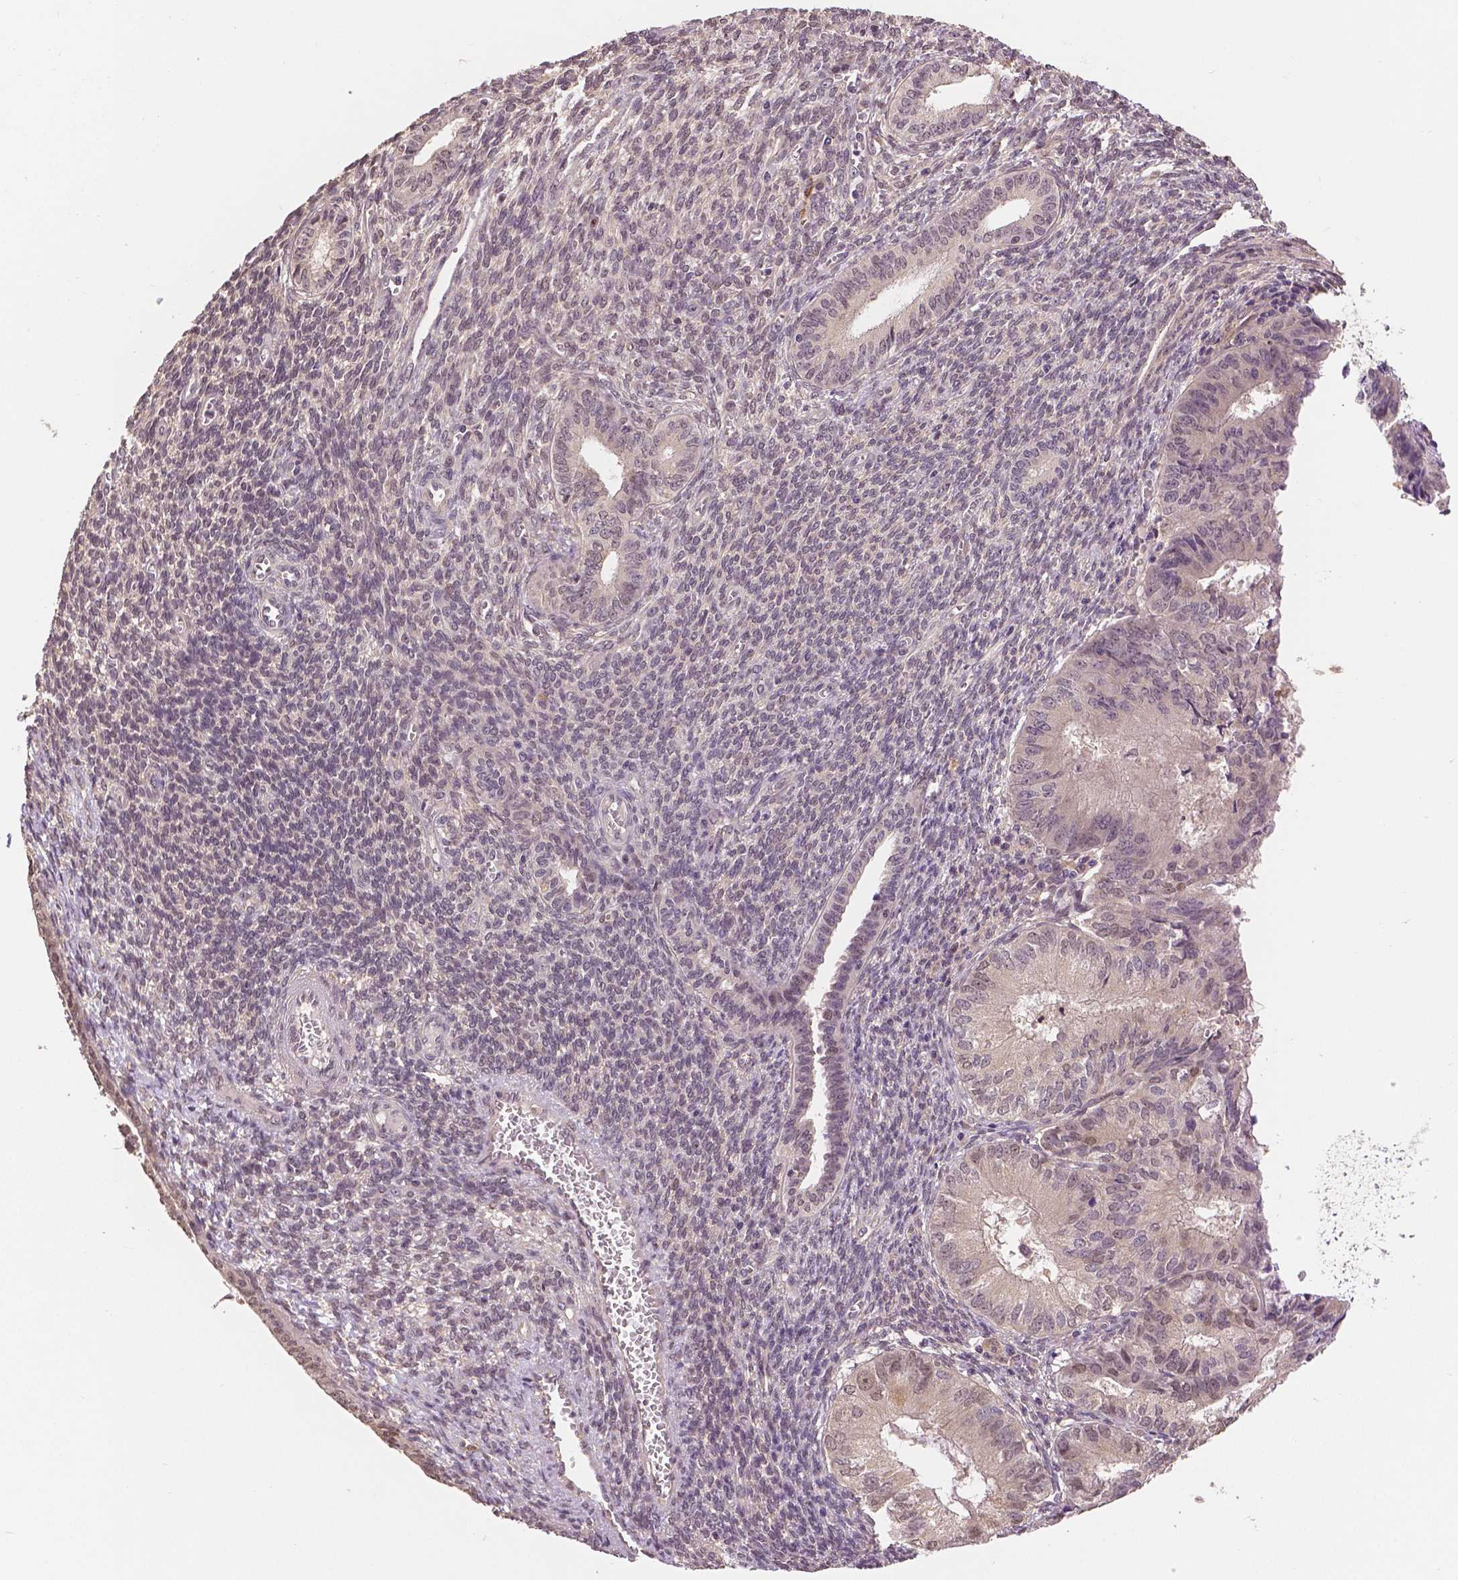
{"staining": {"intensity": "weak", "quantity": "<25%", "location": "cytoplasmic/membranous,nuclear"}, "tissue": "endometrial cancer", "cell_type": "Tumor cells", "image_type": "cancer", "snomed": [{"axis": "morphology", "description": "Adenocarcinoma, NOS"}, {"axis": "topography", "description": "Endometrium"}], "caption": "Tumor cells are negative for protein expression in human adenocarcinoma (endometrial).", "gene": "MAP1LC3B", "patient": {"sex": "female", "age": 86}}